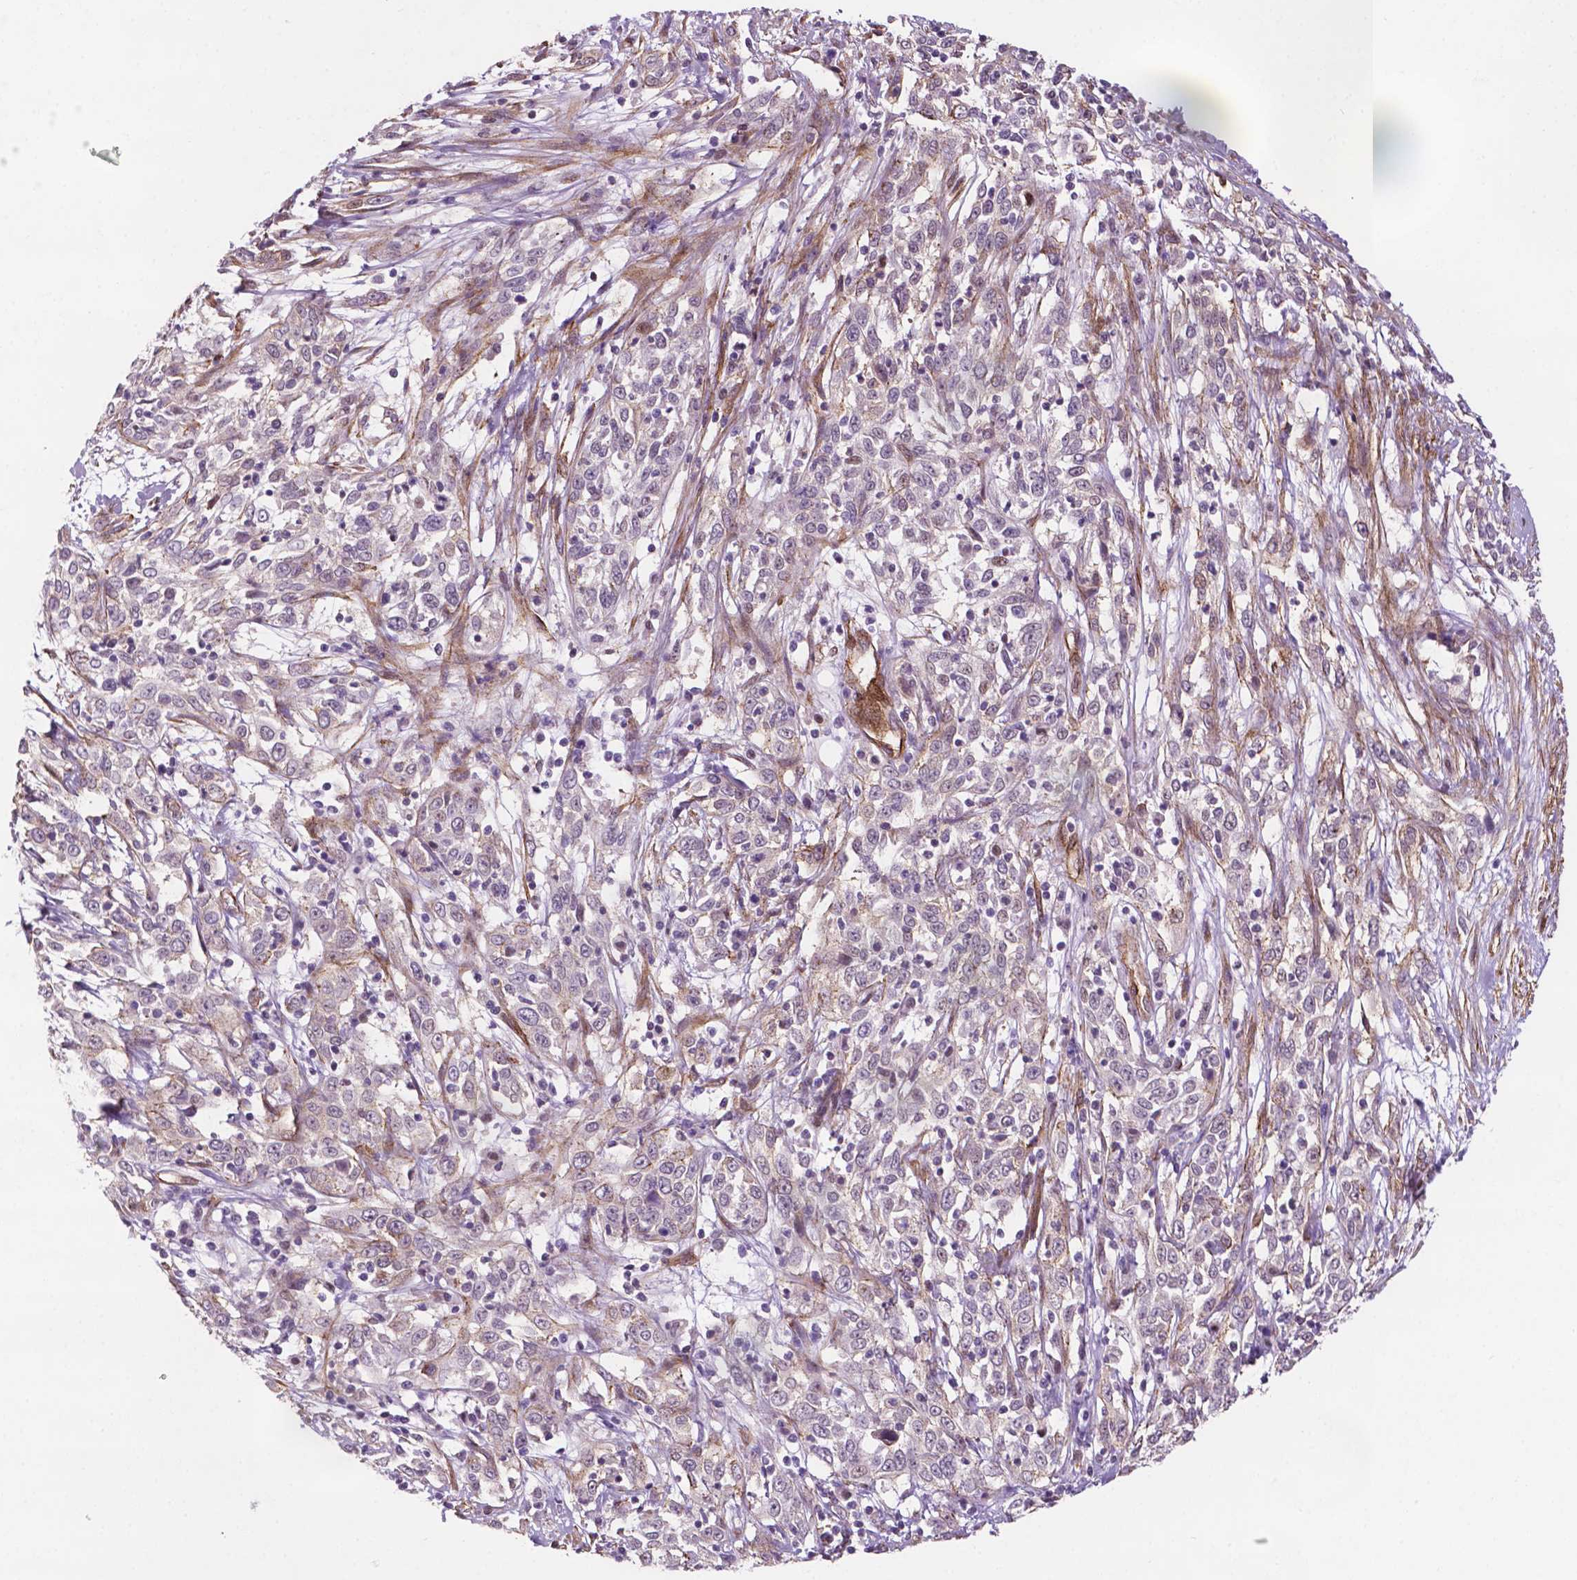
{"staining": {"intensity": "negative", "quantity": "none", "location": "none"}, "tissue": "cervical cancer", "cell_type": "Tumor cells", "image_type": "cancer", "snomed": [{"axis": "morphology", "description": "Adenocarcinoma, NOS"}, {"axis": "topography", "description": "Cervix"}], "caption": "An image of adenocarcinoma (cervical) stained for a protein displays no brown staining in tumor cells.", "gene": "EGFL8", "patient": {"sex": "female", "age": 40}}